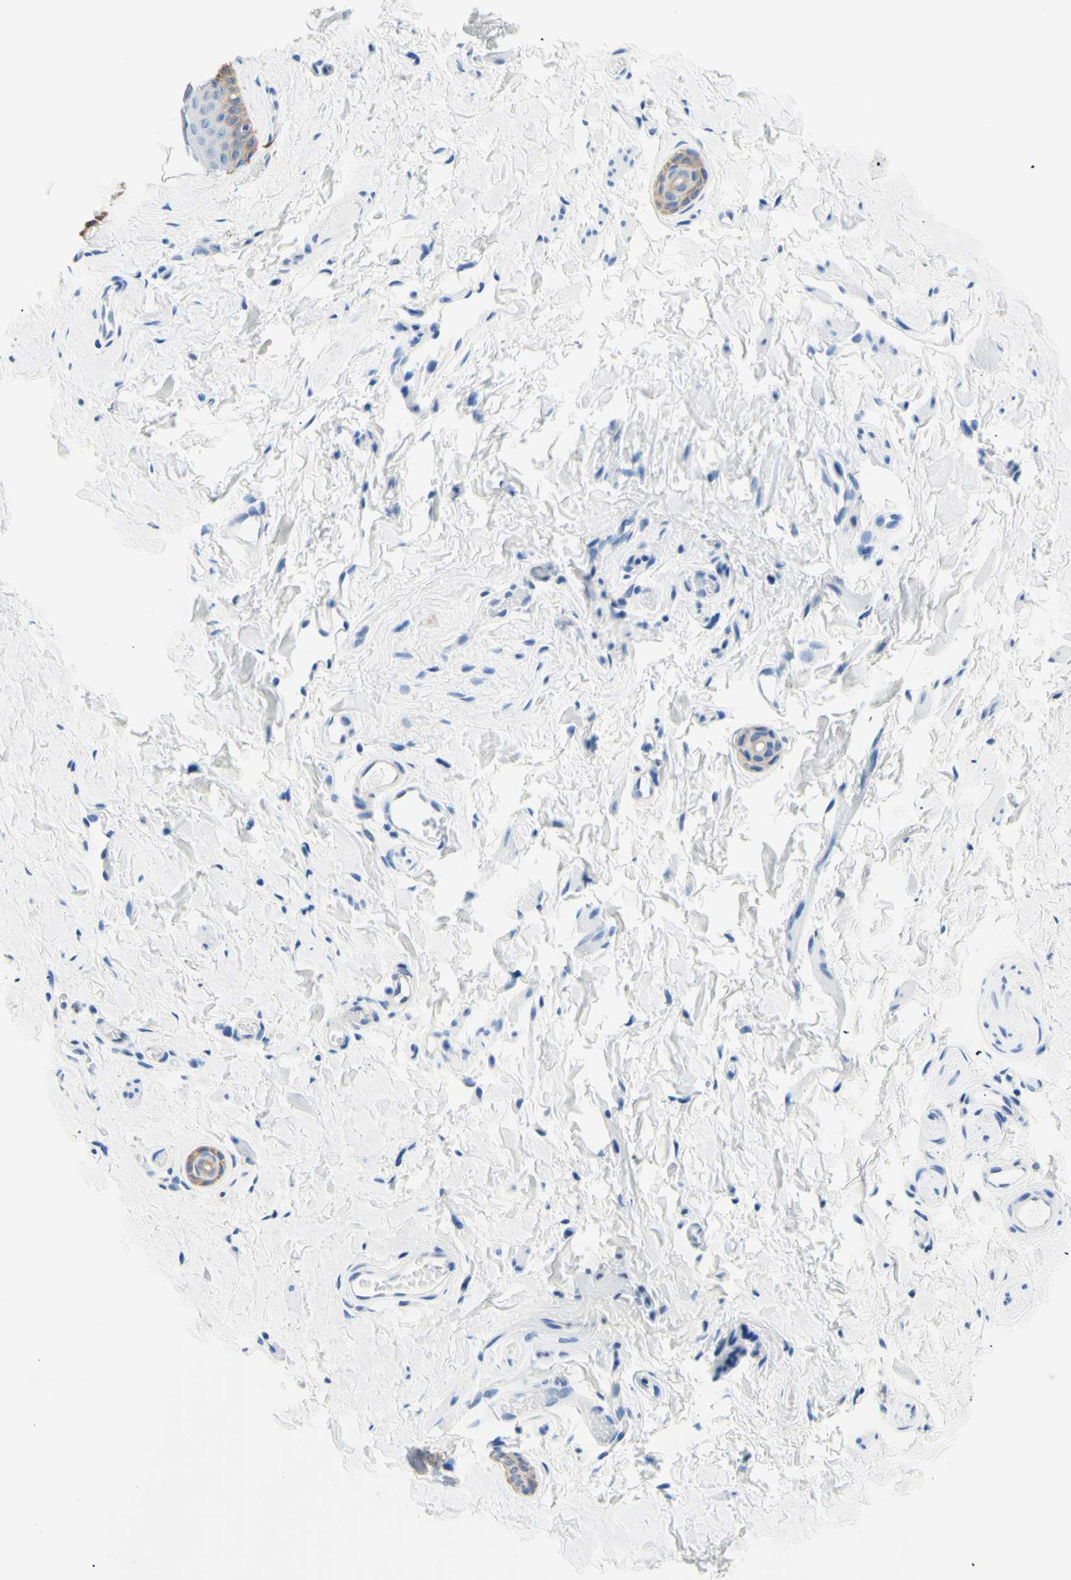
{"staining": {"intensity": "negative", "quantity": "none", "location": "none"}, "tissue": "skin", "cell_type": "Epidermal cells", "image_type": "normal", "snomed": [{"axis": "morphology", "description": "Normal tissue, NOS"}, {"axis": "morphology", "description": "Inflammation, NOS"}, {"axis": "topography", "description": "Vulva"}], "caption": "A high-resolution histopathology image shows immunohistochemistry (IHC) staining of normal skin, which shows no significant expression in epidermal cells.", "gene": "HPCA", "patient": {"sex": "female", "age": 84}}